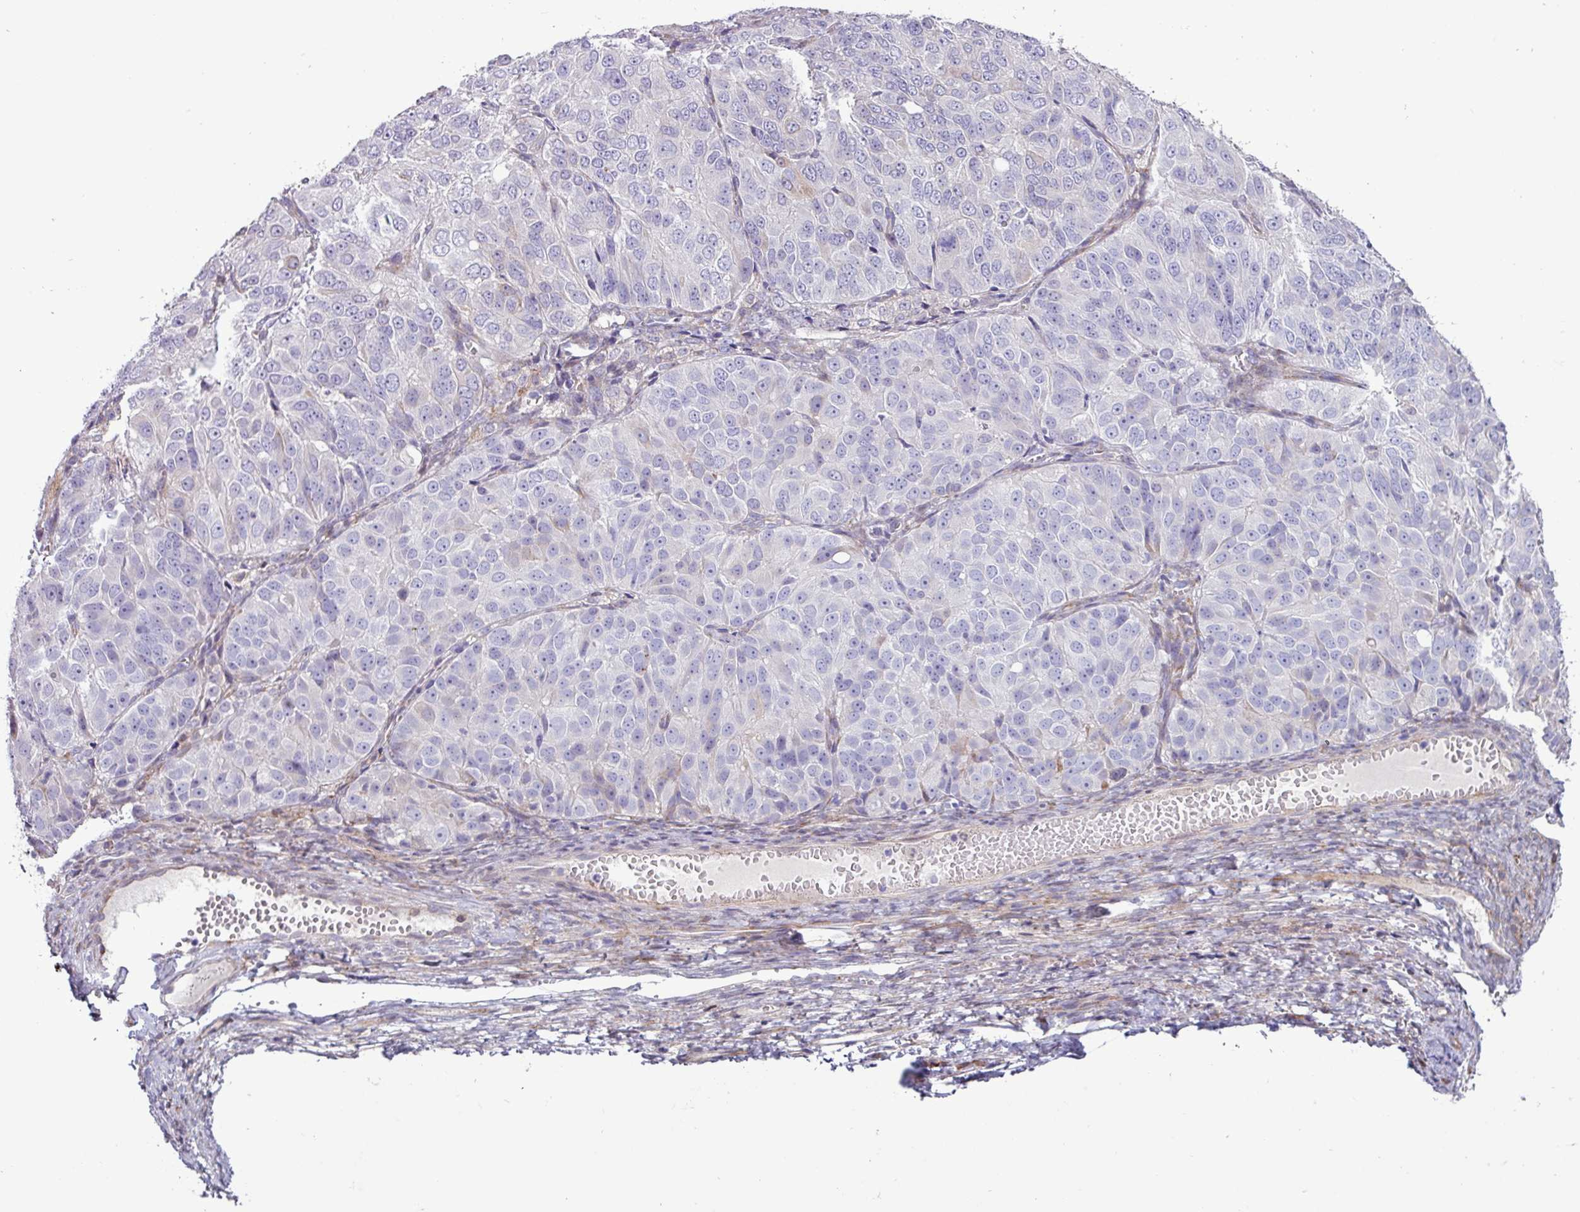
{"staining": {"intensity": "negative", "quantity": "none", "location": "none"}, "tissue": "ovarian cancer", "cell_type": "Tumor cells", "image_type": "cancer", "snomed": [{"axis": "morphology", "description": "Carcinoma, endometroid"}, {"axis": "topography", "description": "Ovary"}], "caption": "Immunohistochemical staining of ovarian cancer (endometroid carcinoma) demonstrates no significant positivity in tumor cells.", "gene": "PPP1R35", "patient": {"sex": "female", "age": 51}}